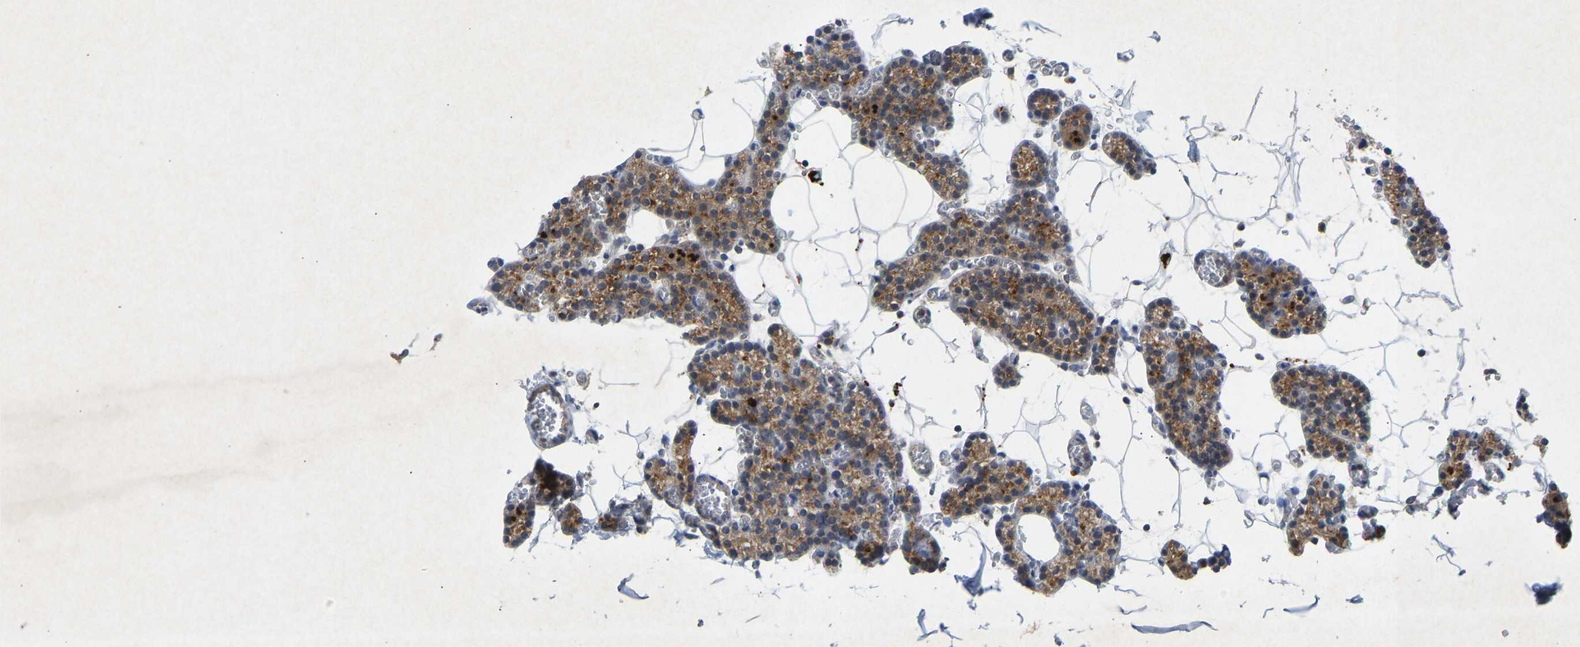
{"staining": {"intensity": "moderate", "quantity": ">75%", "location": "cytoplasmic/membranous"}, "tissue": "parathyroid gland", "cell_type": "Glandular cells", "image_type": "normal", "snomed": [{"axis": "morphology", "description": "Normal tissue, NOS"}, {"axis": "morphology", "description": "Adenoma, NOS"}, {"axis": "topography", "description": "Parathyroid gland"}], "caption": "Parathyroid gland stained with immunohistochemistry (IHC) displays moderate cytoplasmic/membranous staining in about >75% of glandular cells. The staining was performed using DAB (3,3'-diaminobenzidine) to visualize the protein expression in brown, while the nuclei were stained in blue with hematoxylin (Magnification: 20x).", "gene": "PDE7A", "patient": {"sex": "female", "age": 58}}